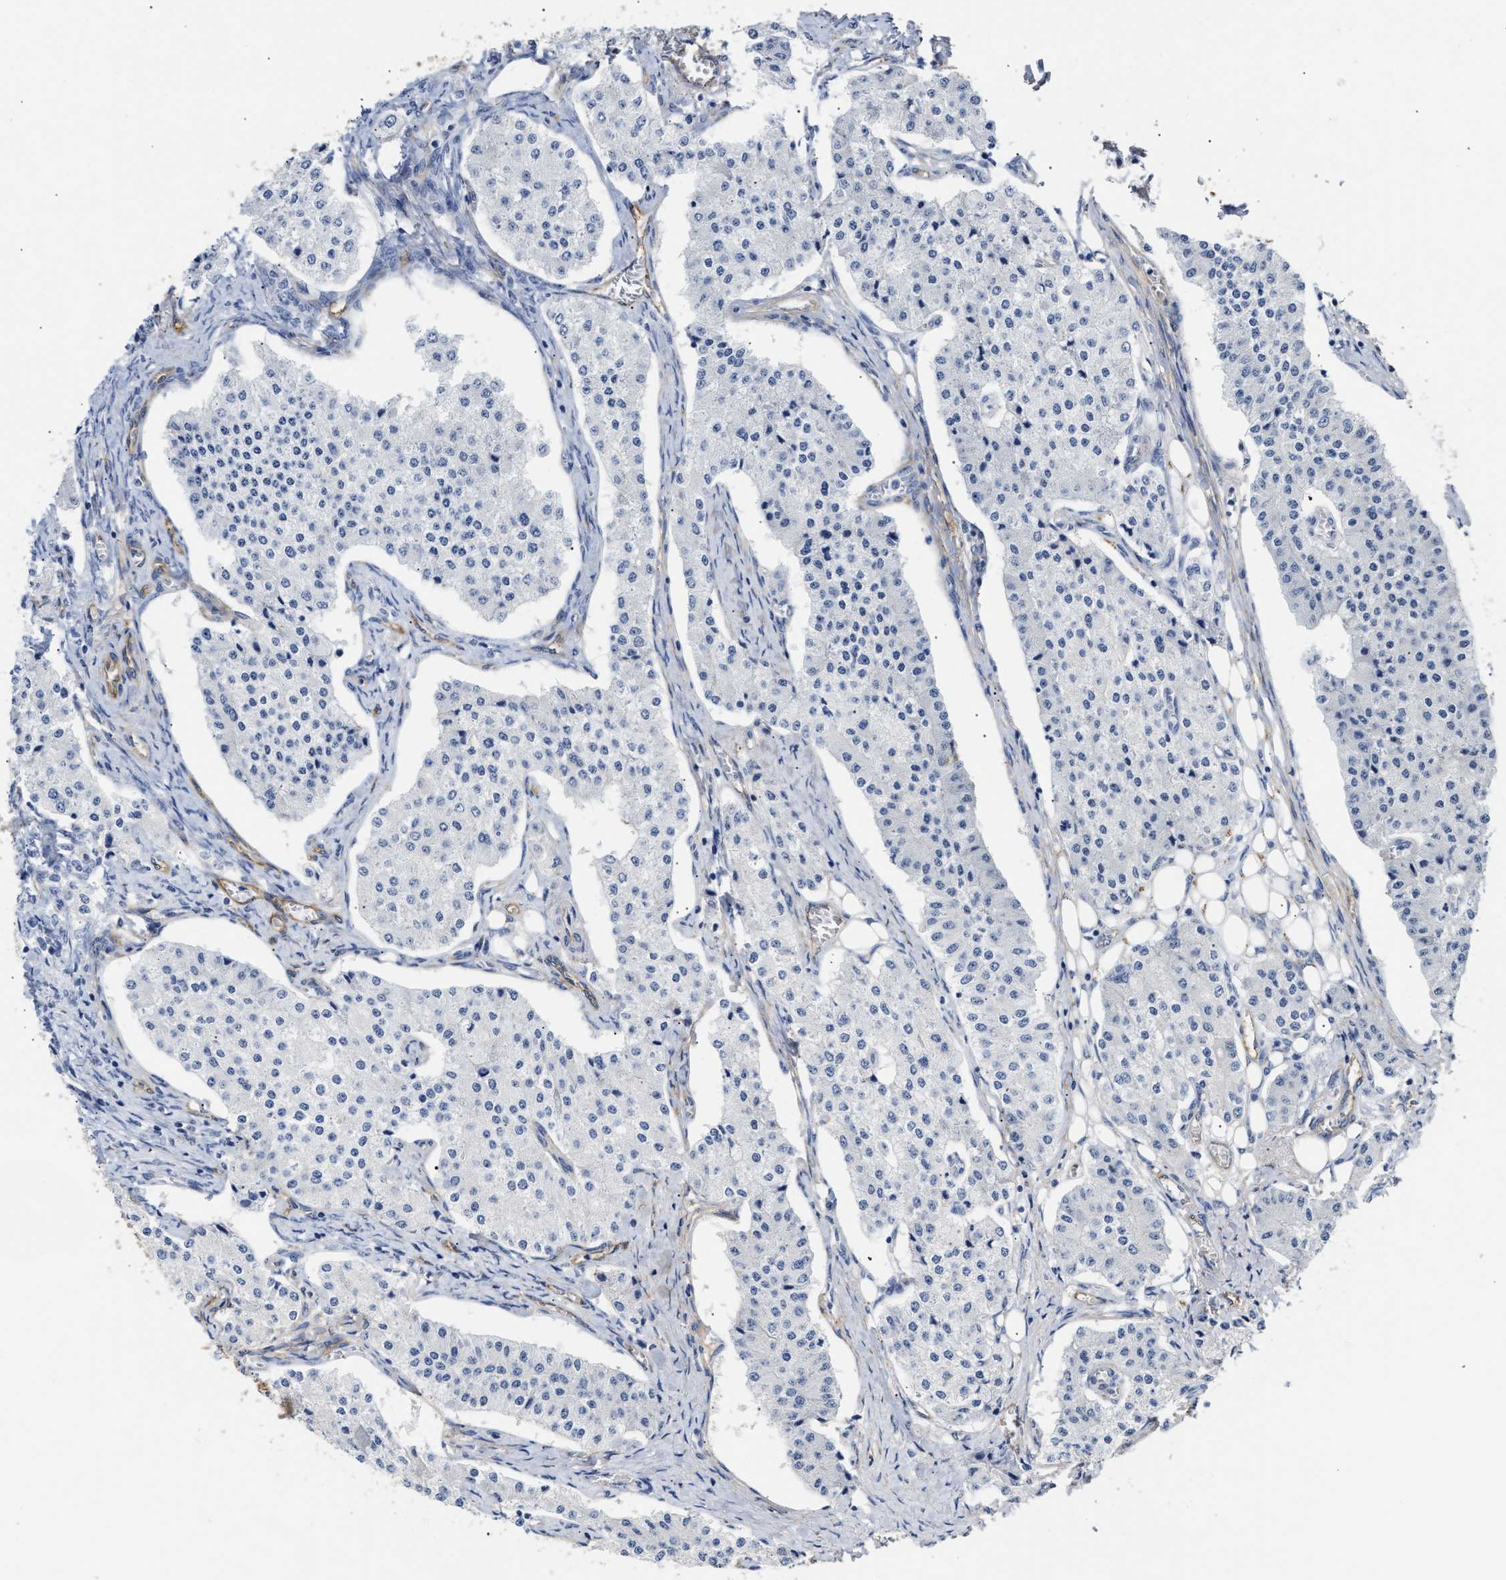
{"staining": {"intensity": "negative", "quantity": "none", "location": "none"}, "tissue": "carcinoid", "cell_type": "Tumor cells", "image_type": "cancer", "snomed": [{"axis": "morphology", "description": "Carcinoid, malignant, NOS"}, {"axis": "topography", "description": "Colon"}], "caption": "Malignant carcinoid was stained to show a protein in brown. There is no significant expression in tumor cells. (Stains: DAB immunohistochemistry with hematoxylin counter stain, Microscopy: brightfield microscopy at high magnification).", "gene": "AHNAK2", "patient": {"sex": "female", "age": 52}}